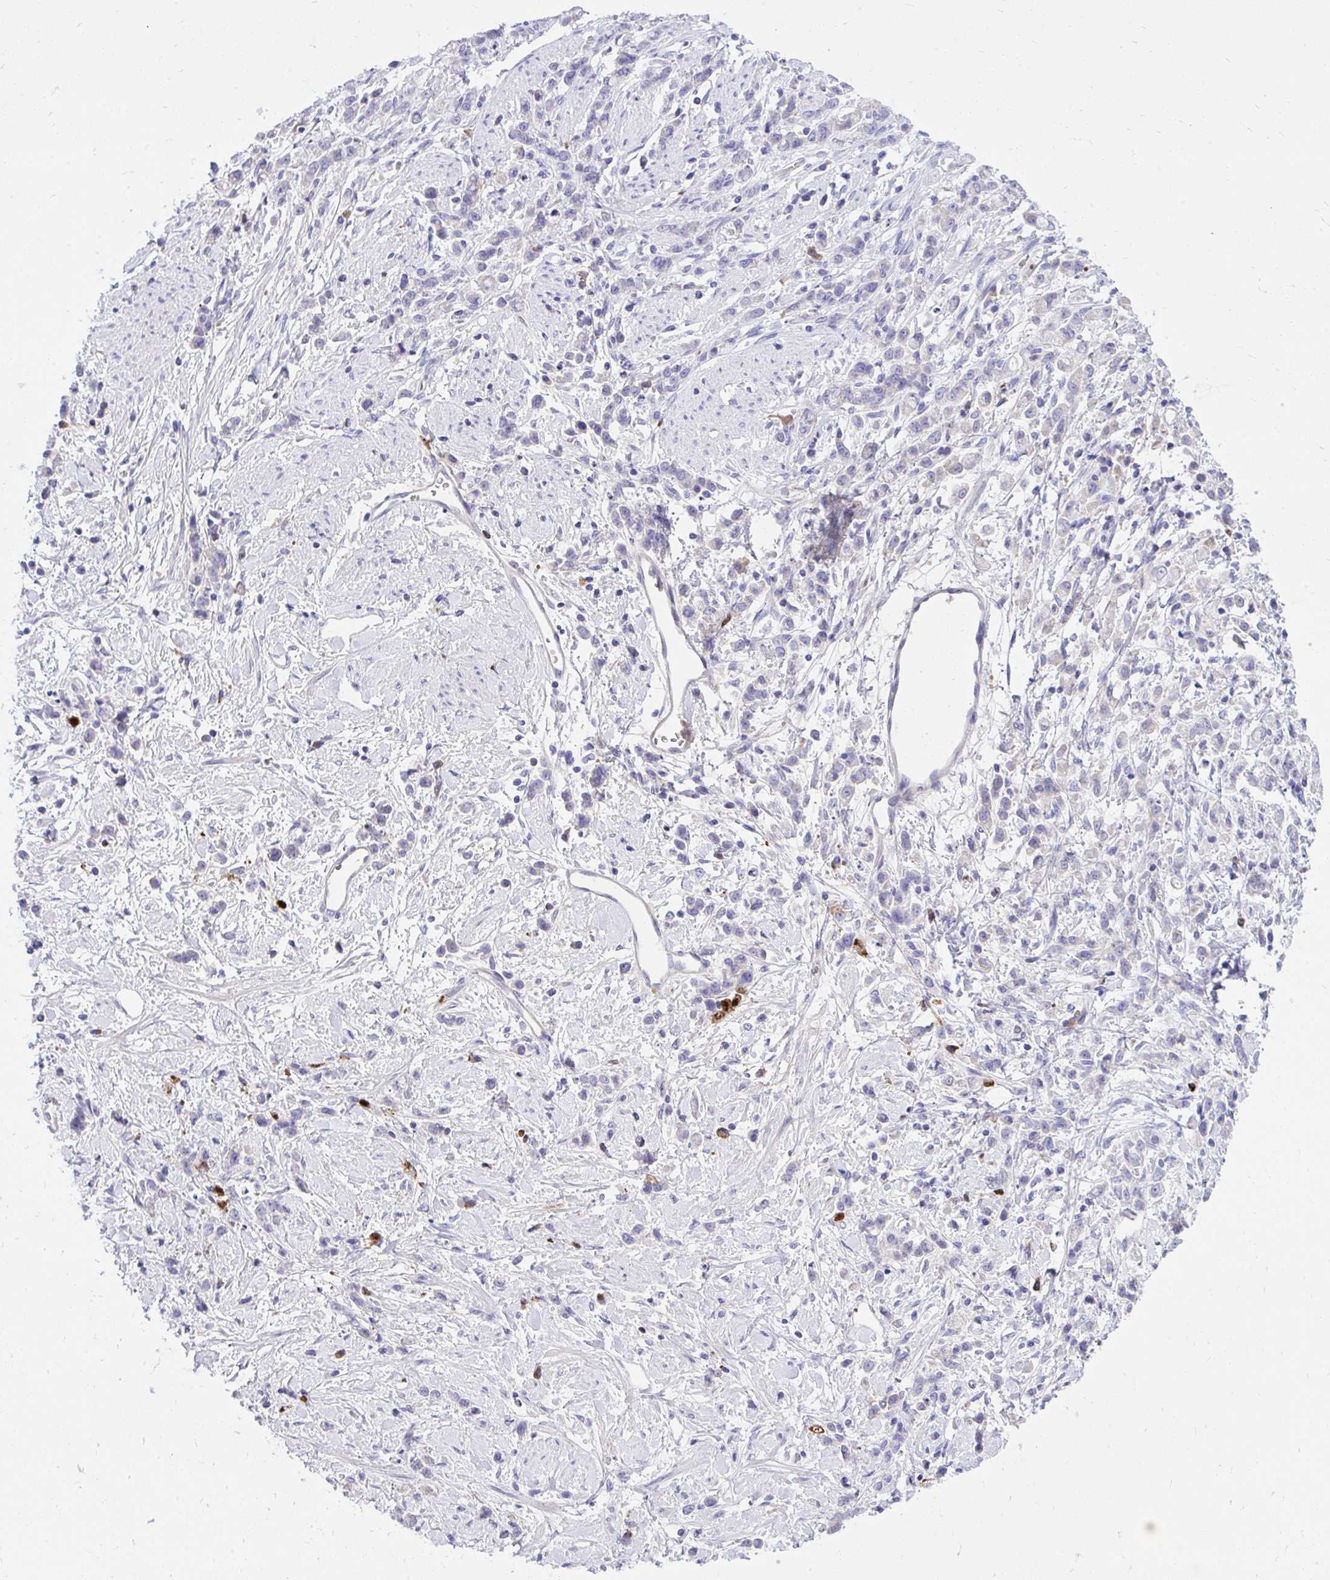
{"staining": {"intensity": "negative", "quantity": "none", "location": "none"}, "tissue": "stomach cancer", "cell_type": "Tumor cells", "image_type": "cancer", "snomed": [{"axis": "morphology", "description": "Adenocarcinoma, NOS"}, {"axis": "topography", "description": "Stomach"}], "caption": "Immunohistochemistry (IHC) image of neoplastic tissue: stomach adenocarcinoma stained with DAB exhibits no significant protein staining in tumor cells. The staining was performed using DAB to visualize the protein expression in brown, while the nuclei were stained in blue with hematoxylin (Magnification: 20x).", "gene": "HRG", "patient": {"sex": "female", "age": 60}}